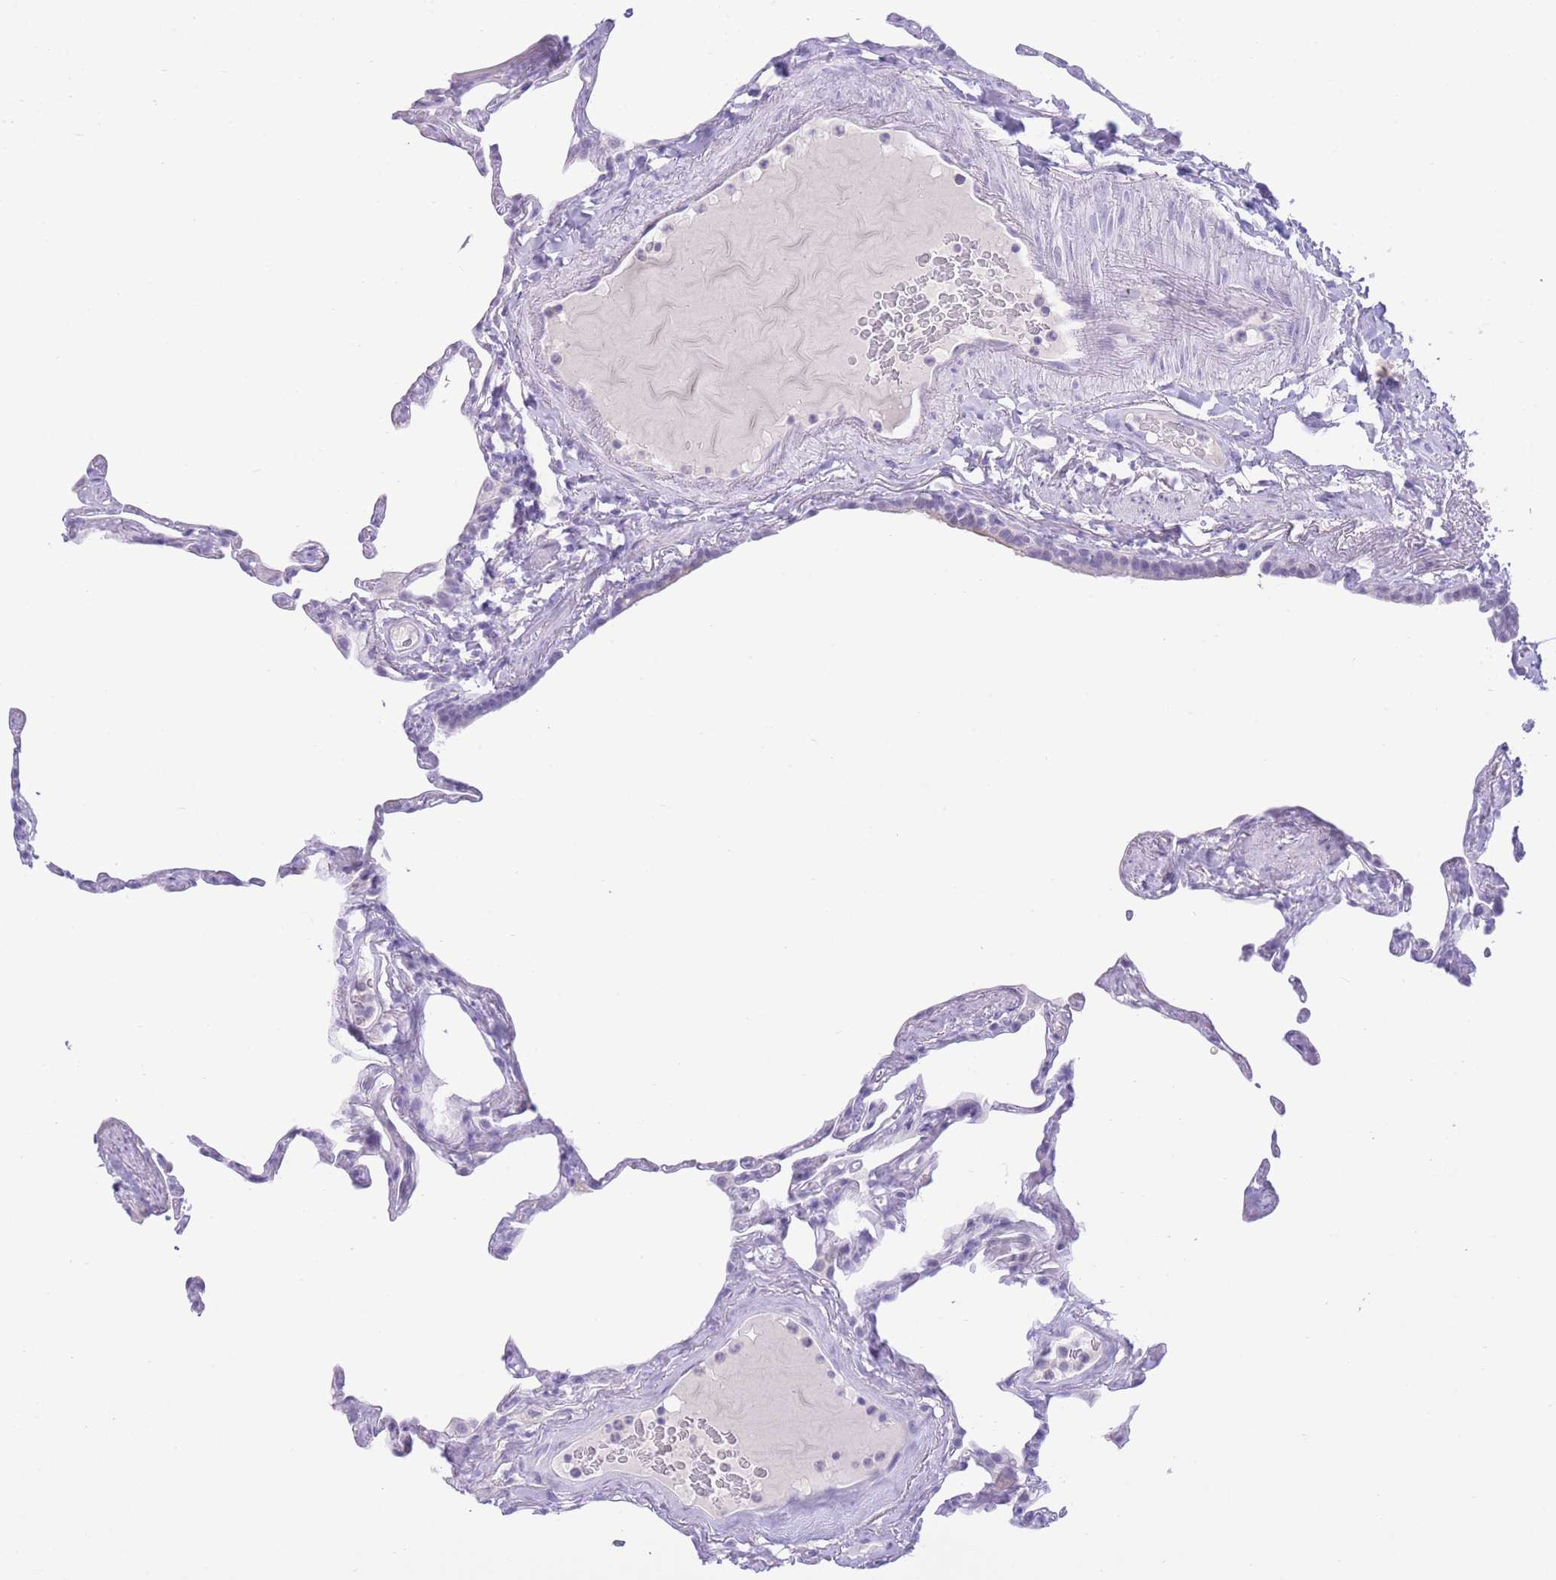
{"staining": {"intensity": "negative", "quantity": "none", "location": "none"}, "tissue": "lung", "cell_type": "Alveolar cells", "image_type": "normal", "snomed": [{"axis": "morphology", "description": "Normal tissue, NOS"}, {"axis": "topography", "description": "Lung"}], "caption": "Immunohistochemistry (IHC) of unremarkable human lung exhibits no positivity in alveolar cells.", "gene": "ZNF212", "patient": {"sex": "male", "age": 65}}